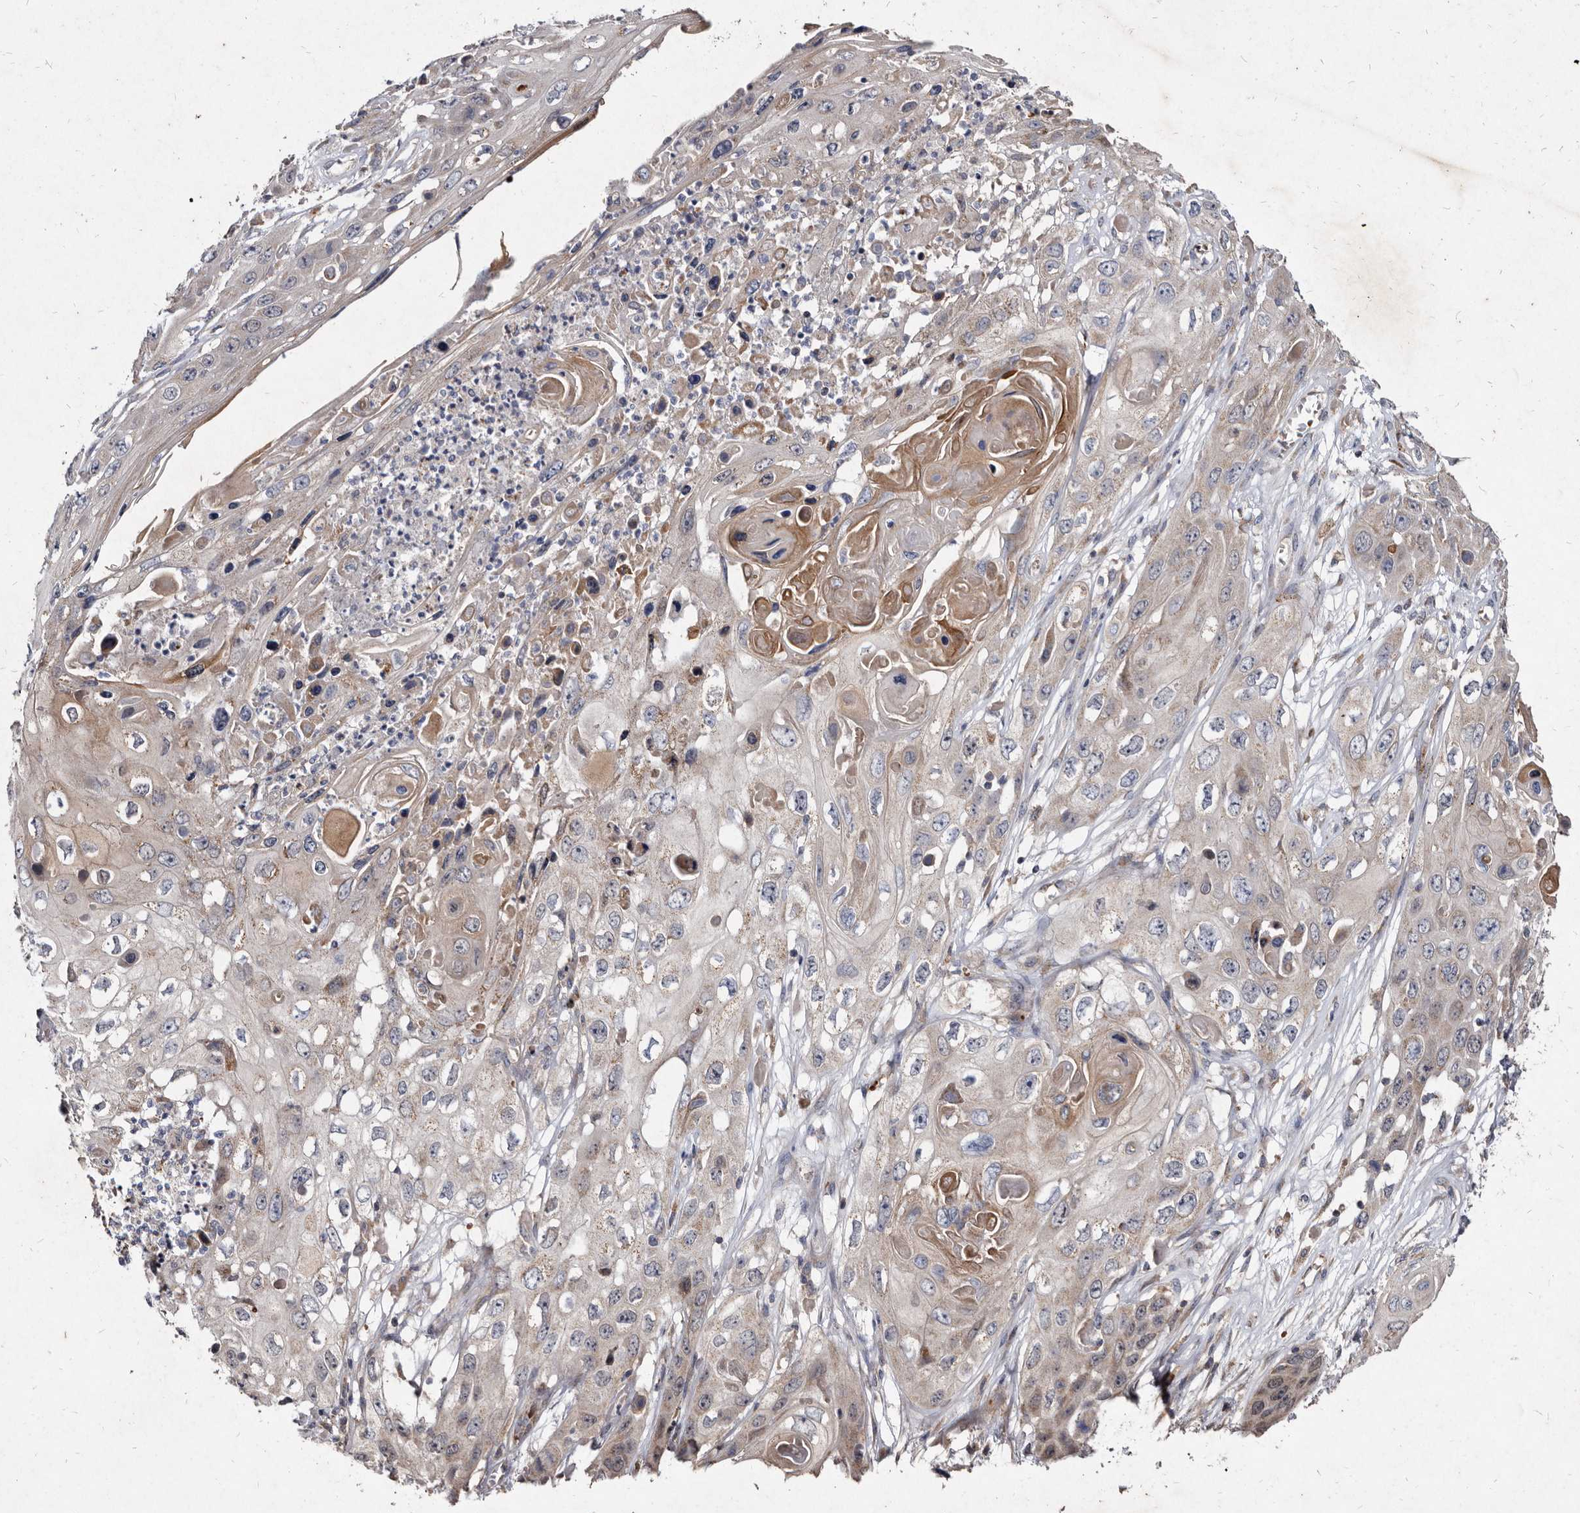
{"staining": {"intensity": "moderate", "quantity": "<25%", "location": "cytoplasmic/membranous"}, "tissue": "skin cancer", "cell_type": "Tumor cells", "image_type": "cancer", "snomed": [{"axis": "morphology", "description": "Squamous cell carcinoma, NOS"}, {"axis": "topography", "description": "Skin"}], "caption": "Squamous cell carcinoma (skin) tissue shows moderate cytoplasmic/membranous positivity in about <25% of tumor cells, visualized by immunohistochemistry.", "gene": "YPEL3", "patient": {"sex": "male", "age": 55}}